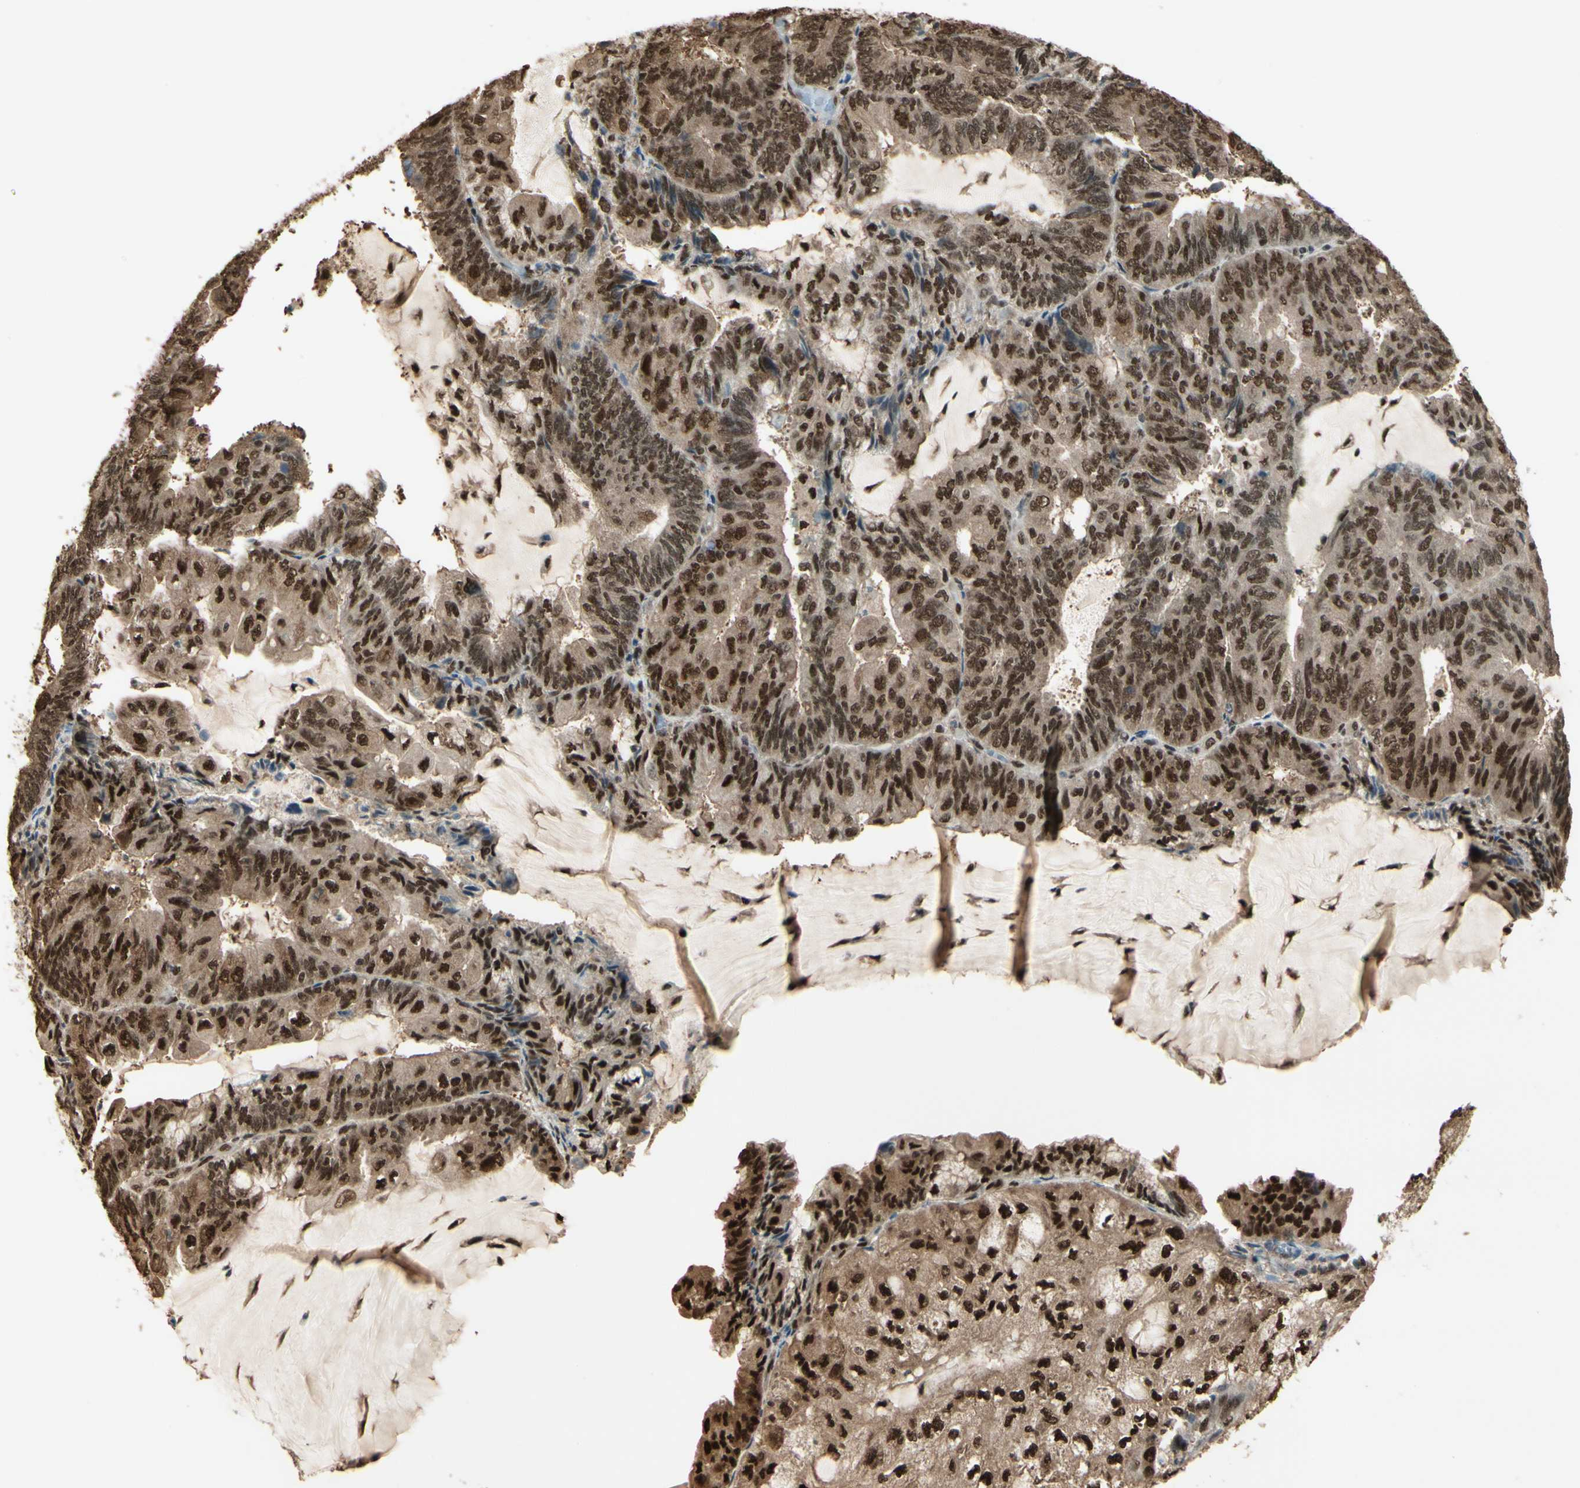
{"staining": {"intensity": "strong", "quantity": ">75%", "location": "cytoplasmic/membranous,nuclear"}, "tissue": "endometrial cancer", "cell_type": "Tumor cells", "image_type": "cancer", "snomed": [{"axis": "morphology", "description": "Adenocarcinoma, NOS"}, {"axis": "topography", "description": "Endometrium"}], "caption": "Immunohistochemical staining of endometrial cancer shows strong cytoplasmic/membranous and nuclear protein staining in about >75% of tumor cells.", "gene": "HSF1", "patient": {"sex": "female", "age": 81}}